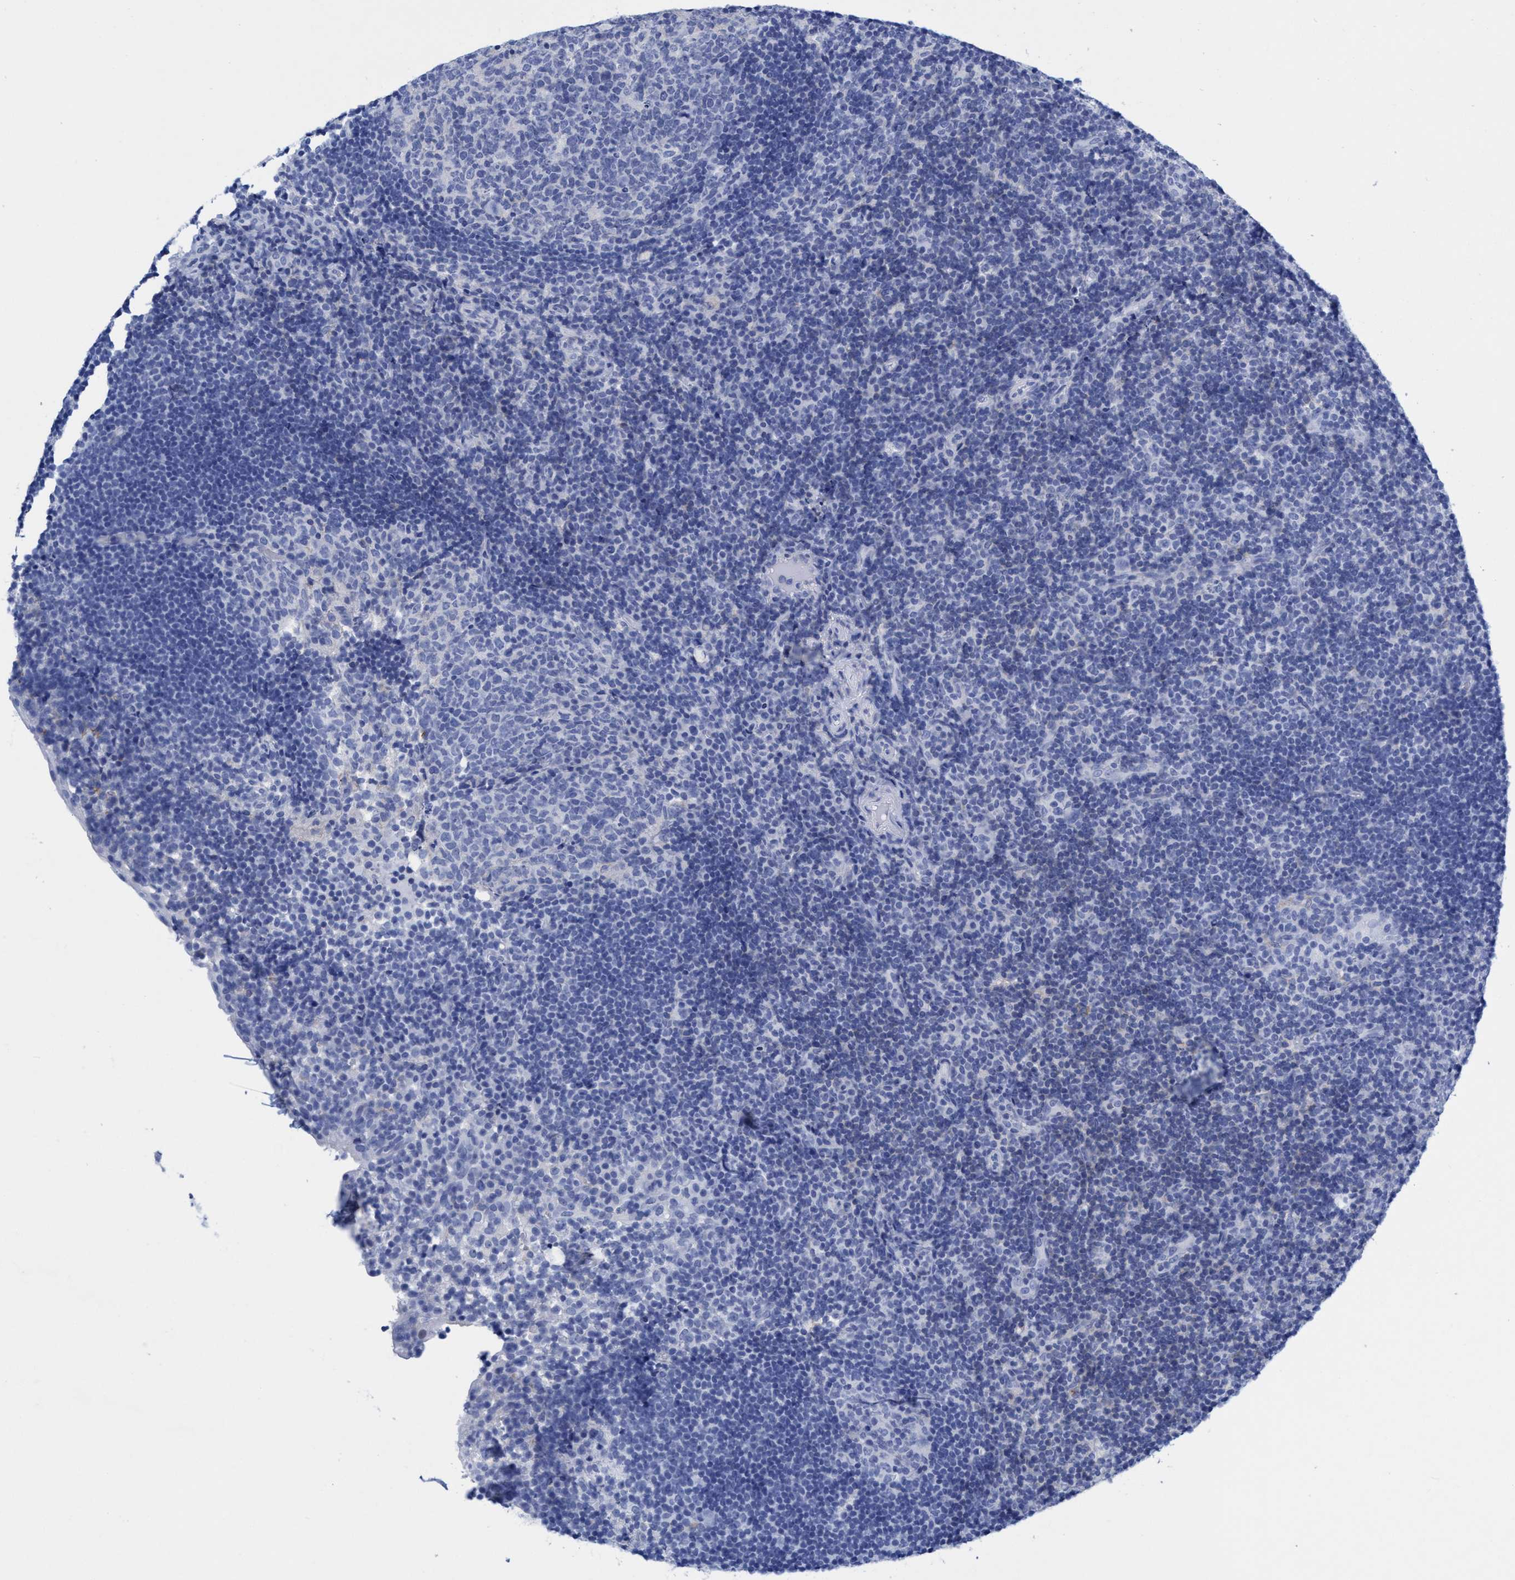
{"staining": {"intensity": "negative", "quantity": "none", "location": "none"}, "tissue": "tonsil", "cell_type": "Germinal center cells", "image_type": "normal", "snomed": [{"axis": "morphology", "description": "Normal tissue, NOS"}, {"axis": "topography", "description": "Tonsil"}], "caption": "The IHC photomicrograph has no significant expression in germinal center cells of tonsil.", "gene": "PLPPR1", "patient": {"sex": "female", "age": 40}}